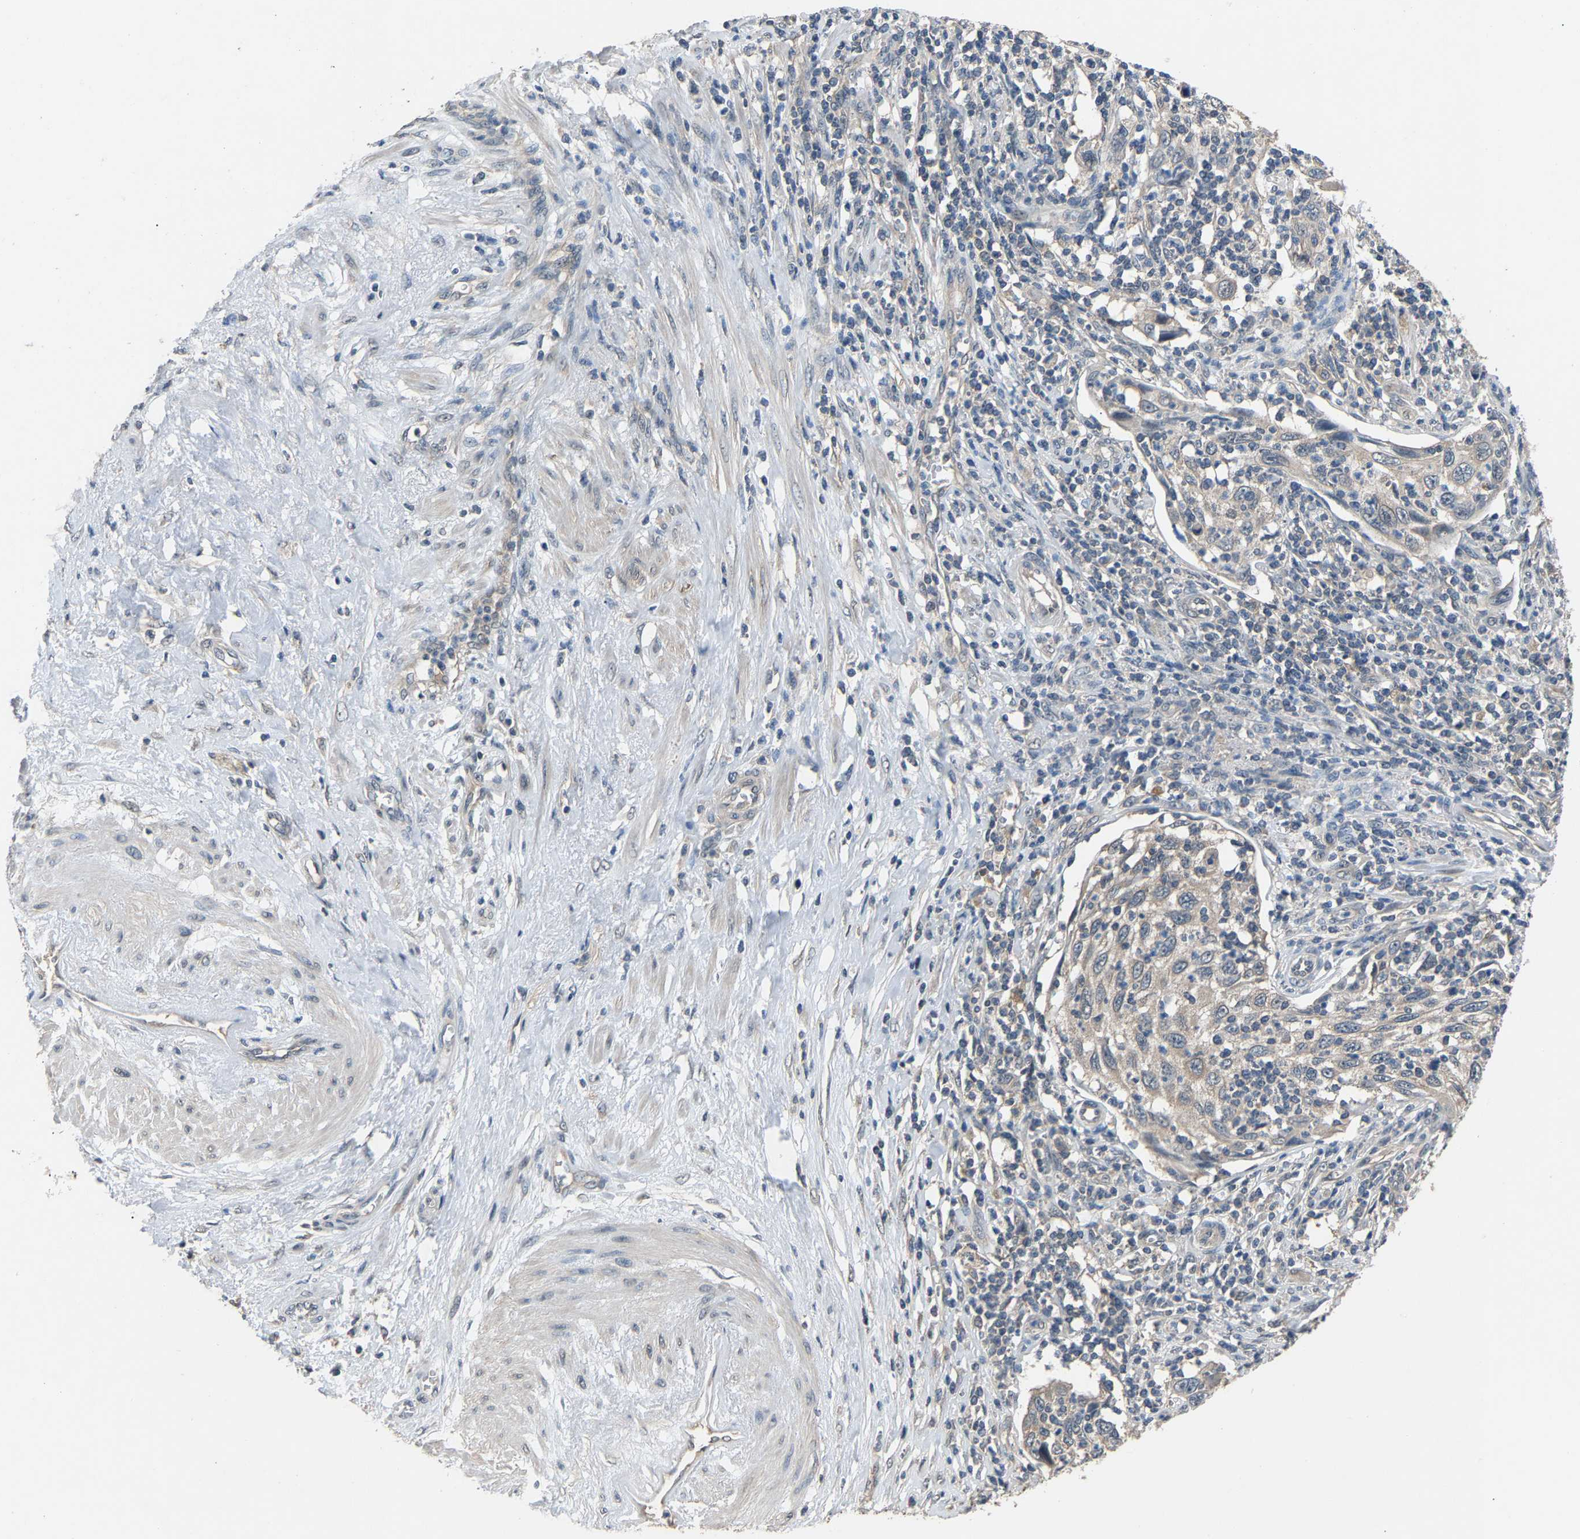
{"staining": {"intensity": "weak", "quantity": ">75%", "location": "cytoplasmic/membranous"}, "tissue": "cervical cancer", "cell_type": "Tumor cells", "image_type": "cancer", "snomed": [{"axis": "morphology", "description": "Squamous cell carcinoma, NOS"}, {"axis": "topography", "description": "Cervix"}], "caption": "Protein expression analysis of human cervical cancer (squamous cell carcinoma) reveals weak cytoplasmic/membranous positivity in about >75% of tumor cells.", "gene": "ABCC9", "patient": {"sex": "female", "age": 70}}